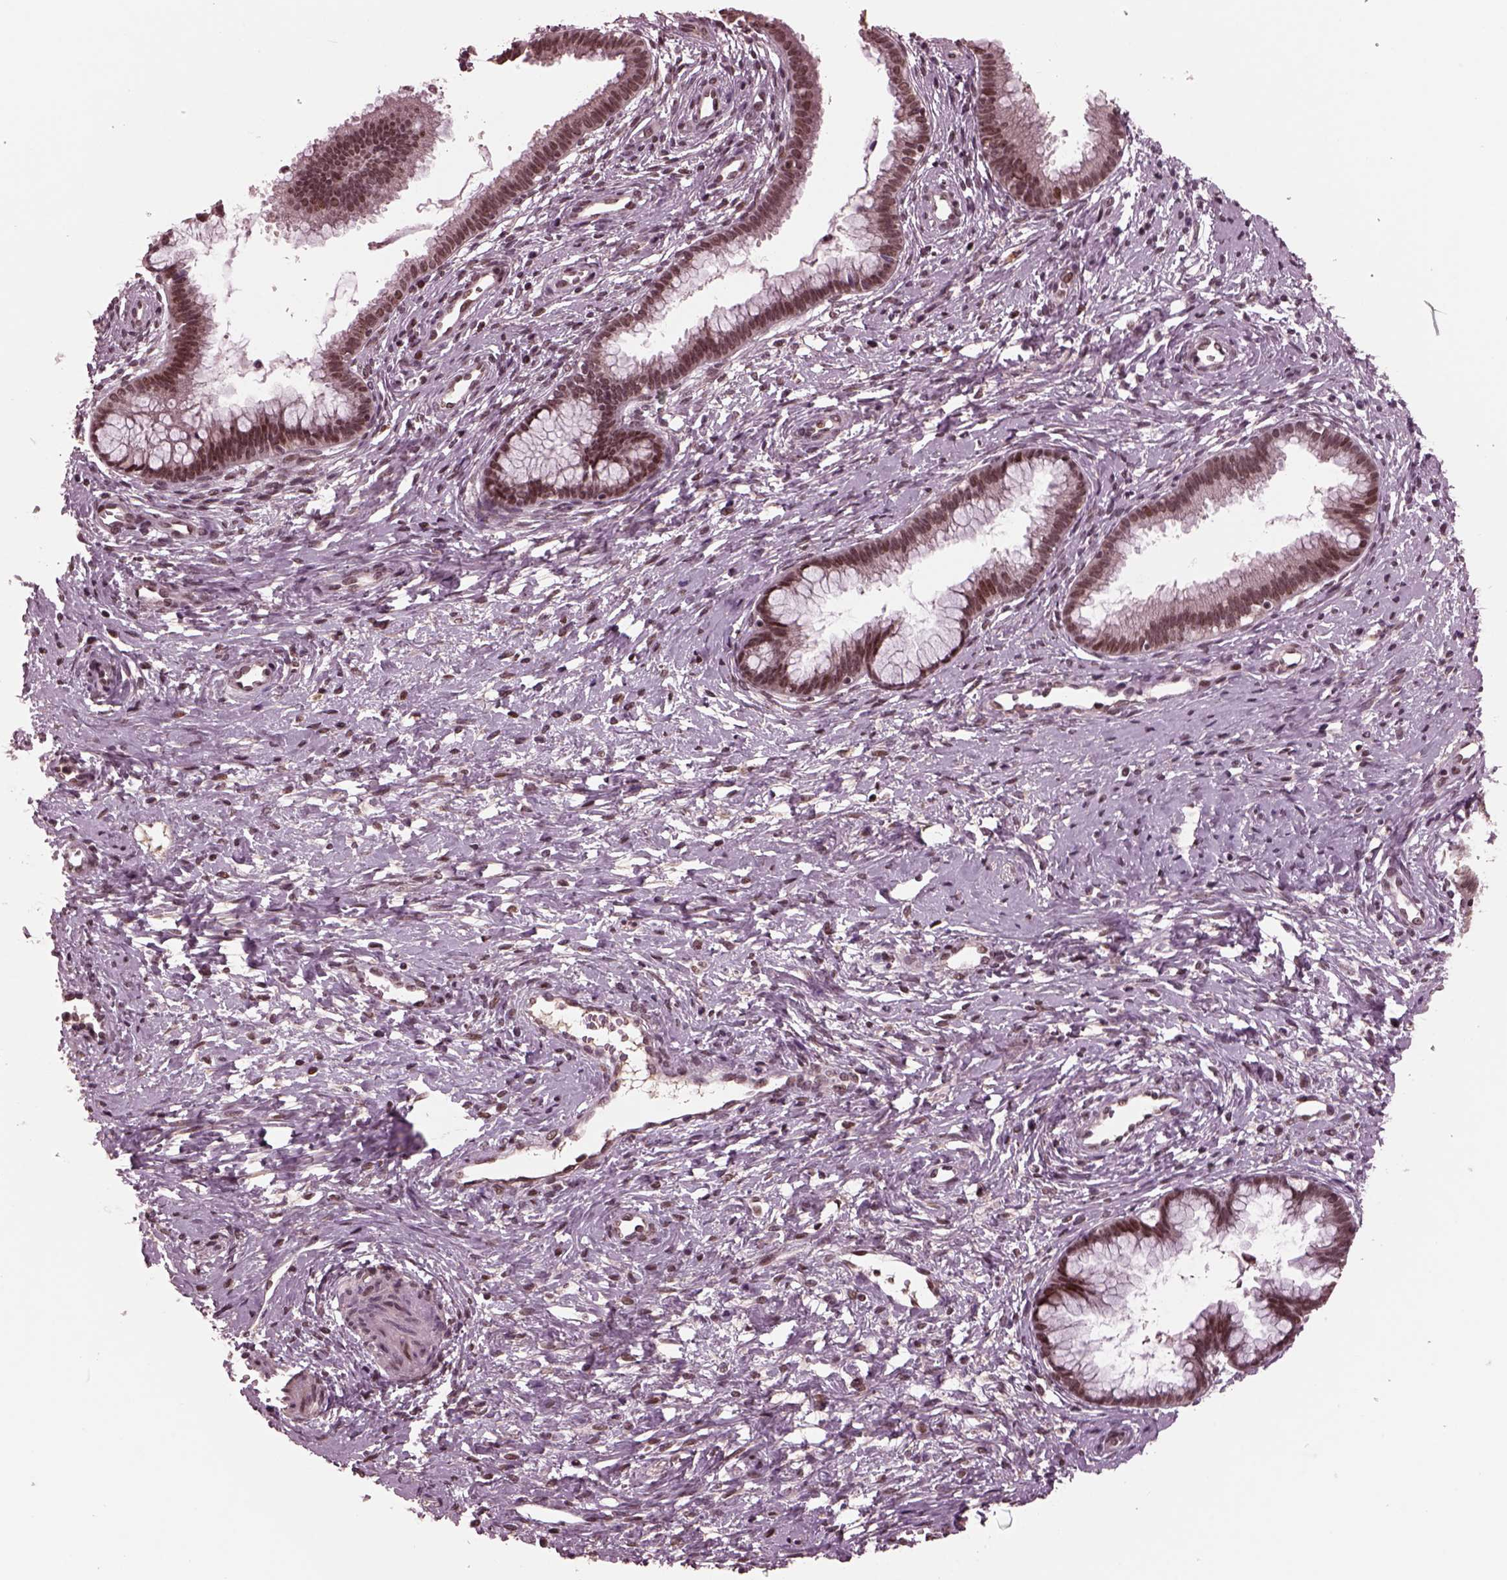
{"staining": {"intensity": "weak", "quantity": ">75%", "location": "nuclear"}, "tissue": "cervical cancer", "cell_type": "Tumor cells", "image_type": "cancer", "snomed": [{"axis": "morphology", "description": "Squamous cell carcinoma, NOS"}, {"axis": "topography", "description": "Cervix"}], "caption": "Protein expression analysis of human squamous cell carcinoma (cervical) reveals weak nuclear staining in approximately >75% of tumor cells.", "gene": "NAP1L5", "patient": {"sex": "female", "age": 32}}